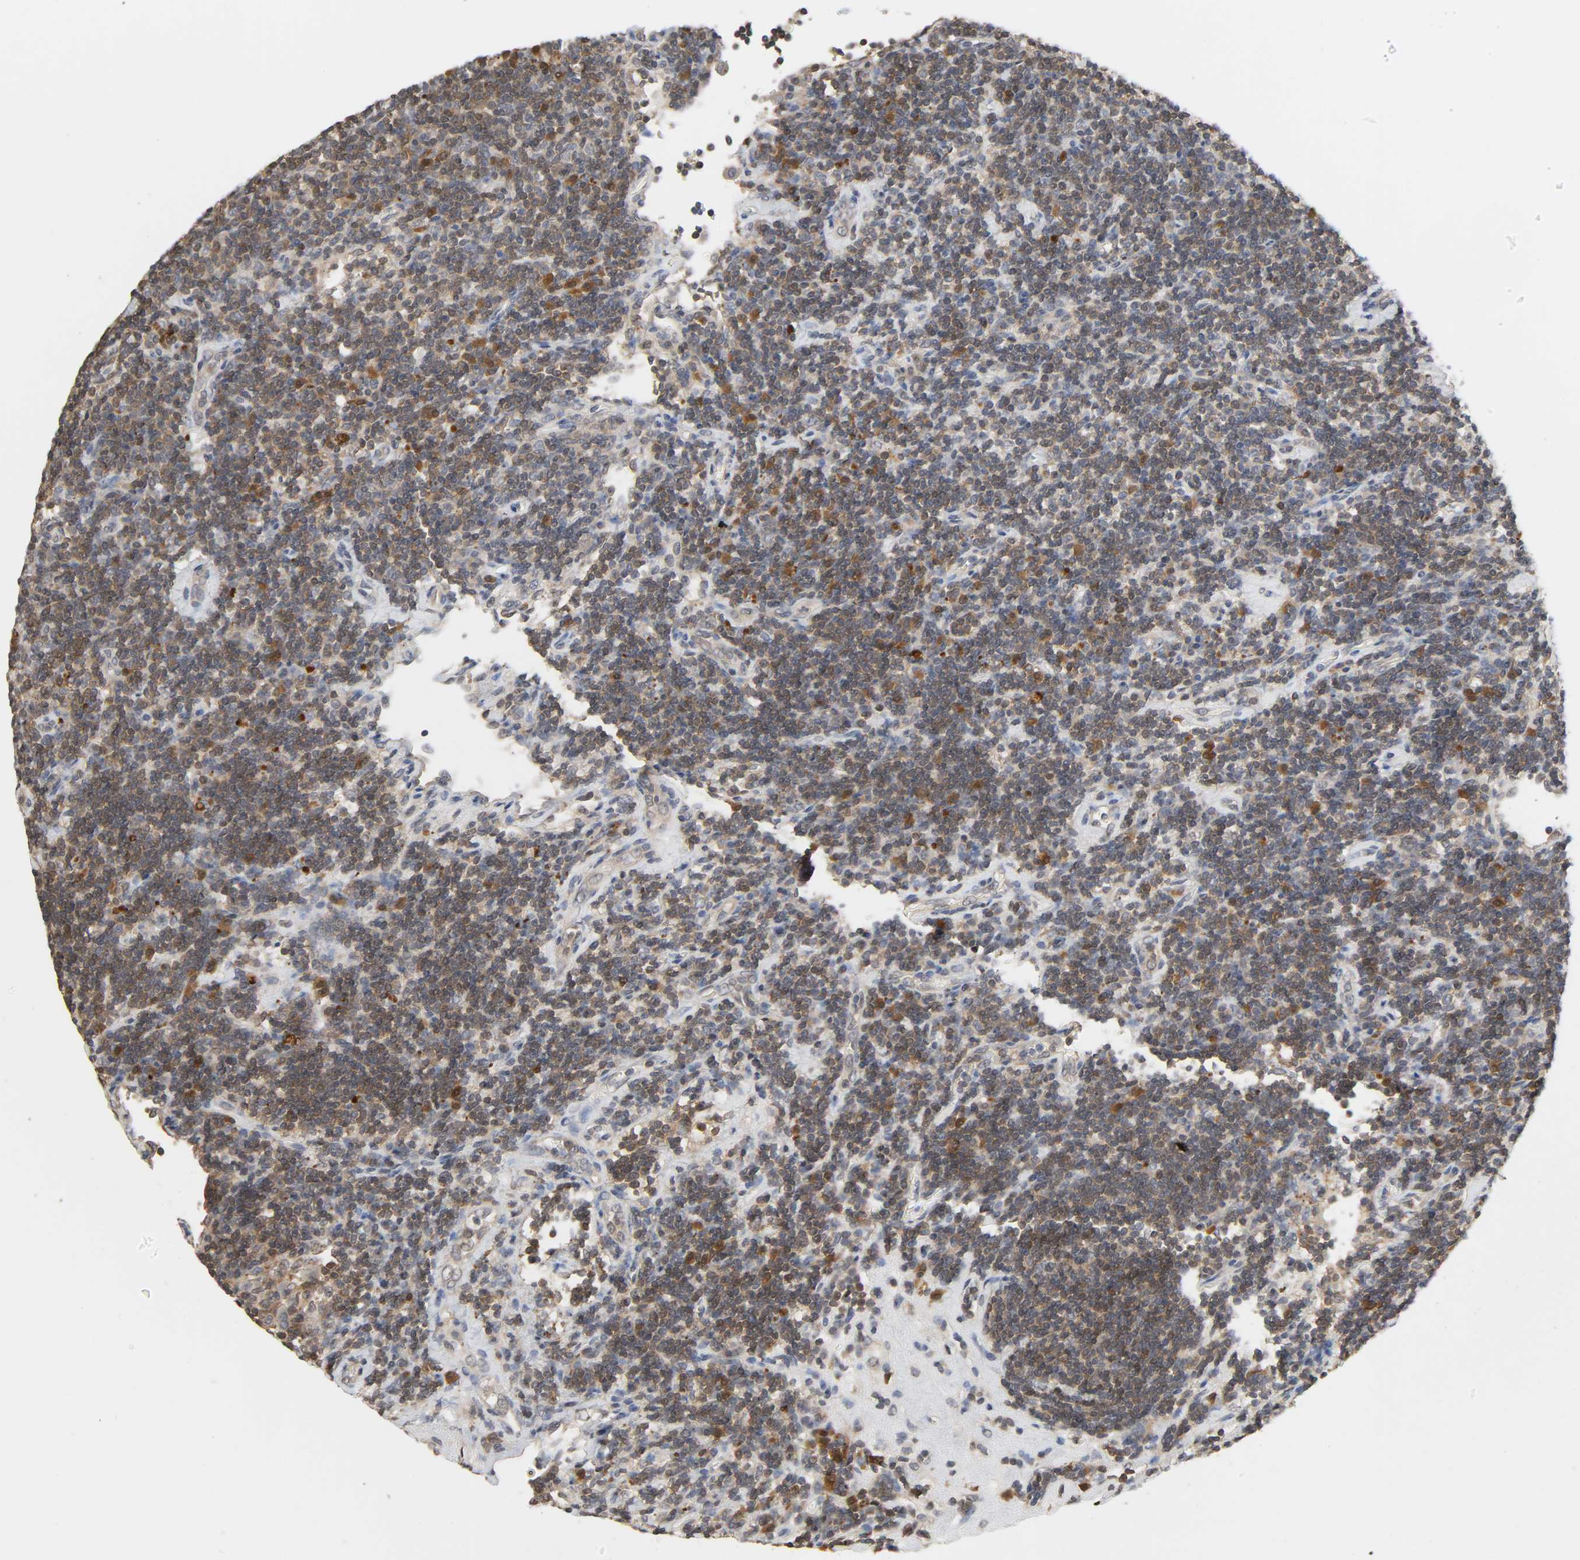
{"staining": {"intensity": "moderate", "quantity": ">75%", "location": "cytoplasmic/membranous"}, "tissue": "lymphoma", "cell_type": "Tumor cells", "image_type": "cancer", "snomed": [{"axis": "morphology", "description": "Malignant lymphoma, non-Hodgkin's type, Low grade"}, {"axis": "topography", "description": "Lymph node"}], "caption": "Low-grade malignant lymphoma, non-Hodgkin's type stained for a protein shows moderate cytoplasmic/membranous positivity in tumor cells.", "gene": "MIF", "patient": {"sex": "male", "age": 70}}